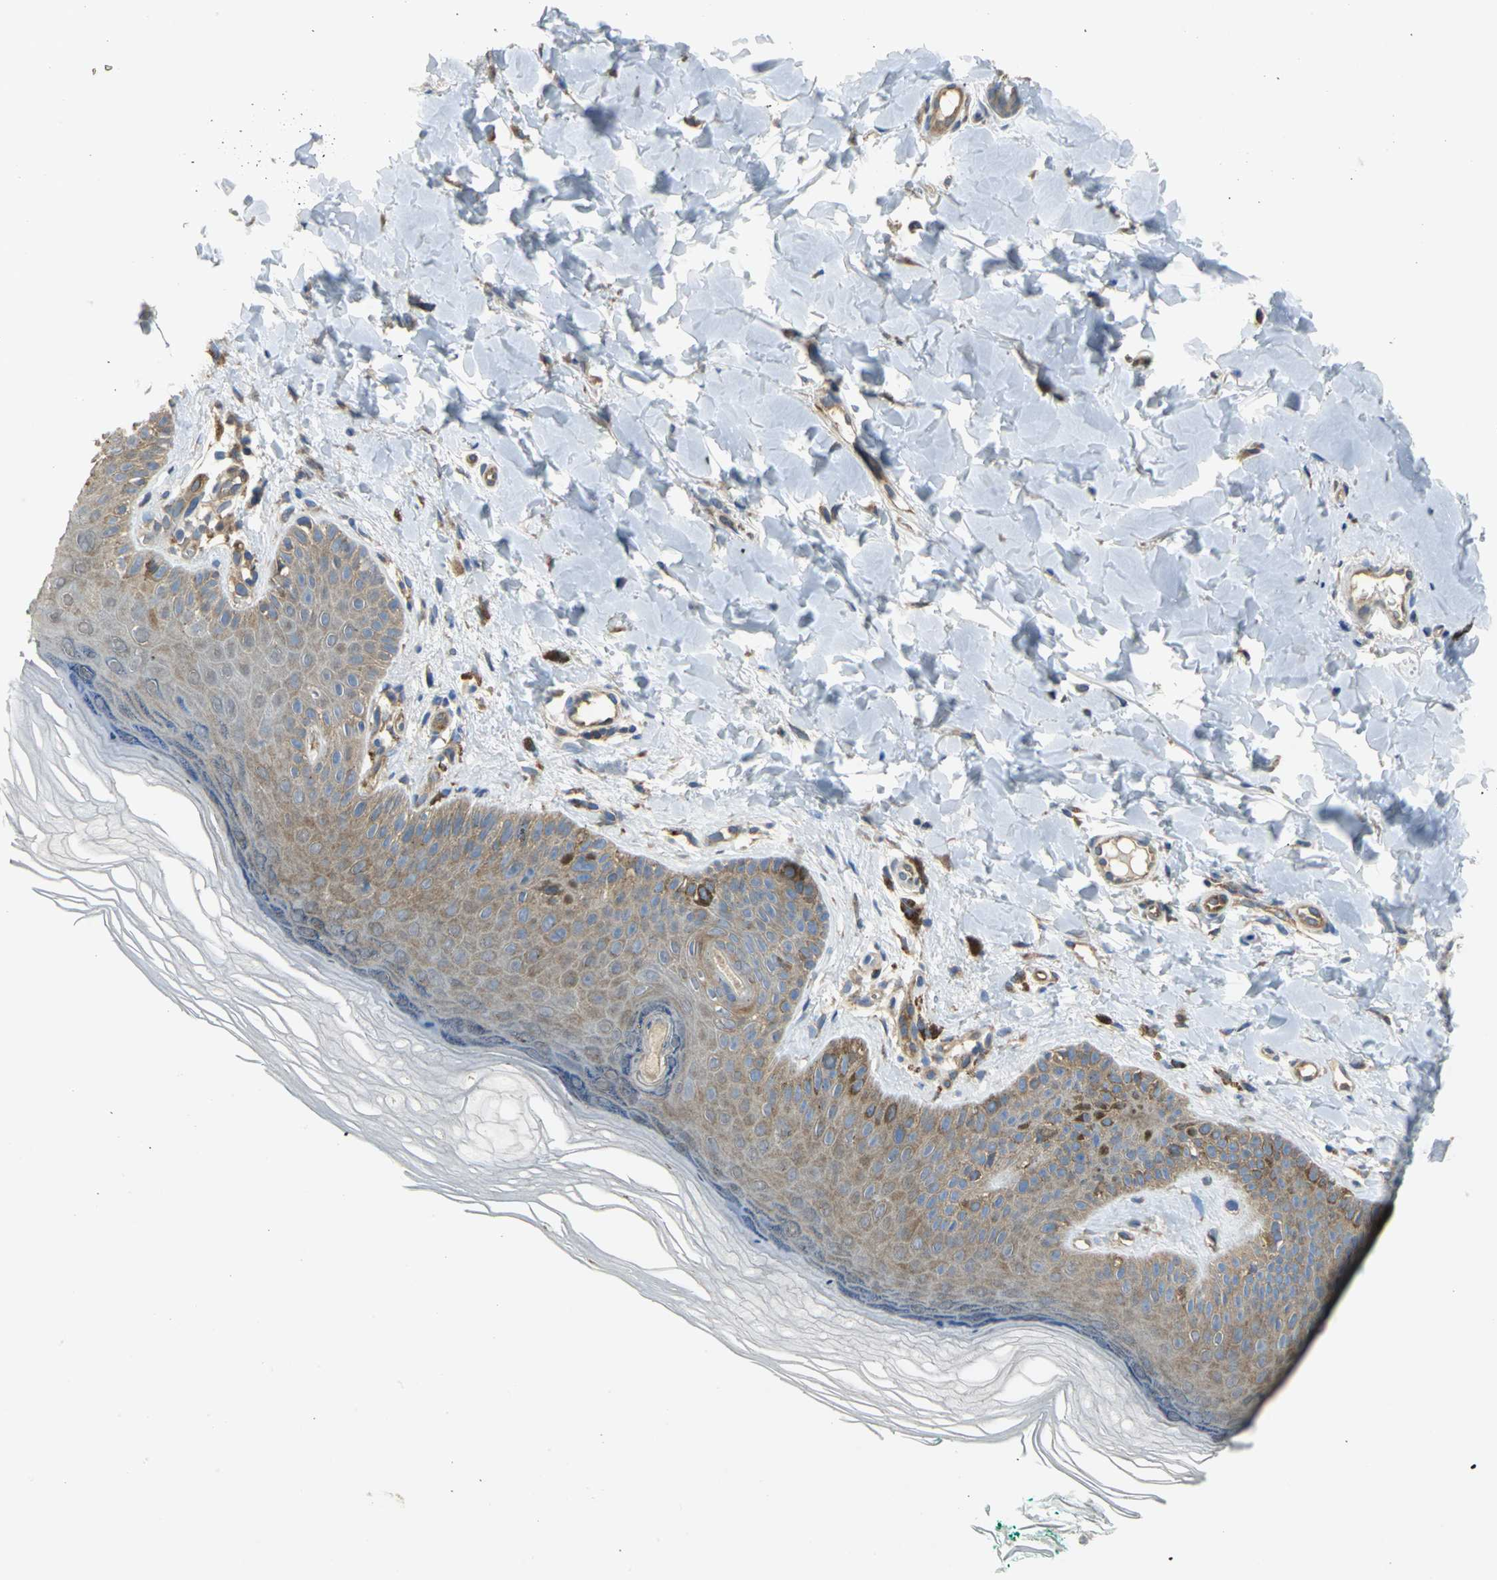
{"staining": {"intensity": "moderate", "quantity": ">75%", "location": "cytoplasmic/membranous"}, "tissue": "skin", "cell_type": "Fibroblasts", "image_type": "normal", "snomed": [{"axis": "morphology", "description": "Normal tissue, NOS"}, {"axis": "topography", "description": "Skin"}], "caption": "The photomicrograph displays immunohistochemical staining of unremarkable skin. There is moderate cytoplasmic/membranous positivity is present in approximately >75% of fibroblasts.", "gene": "DIAPH2", "patient": {"sex": "male", "age": 26}}